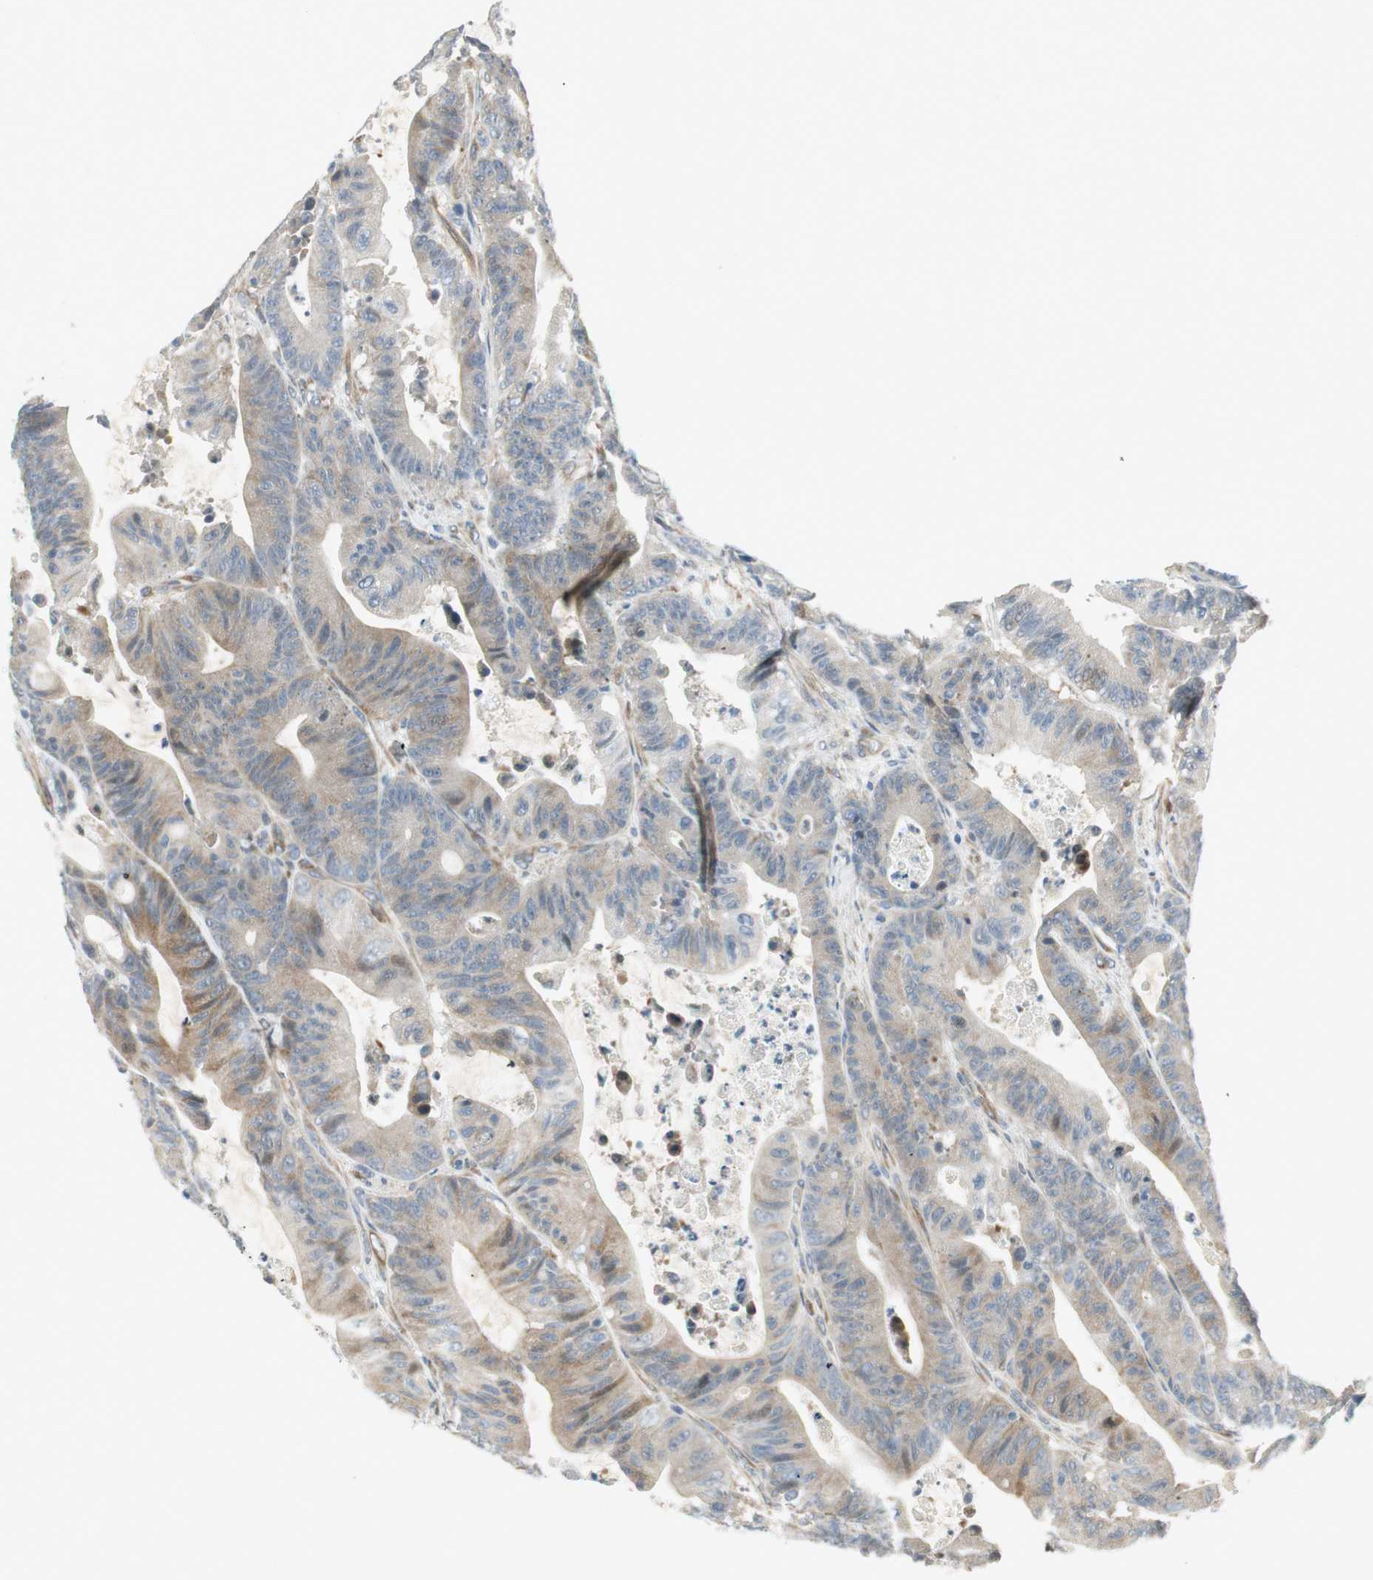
{"staining": {"intensity": "weak", "quantity": "<25%", "location": "cytoplasmic/membranous"}, "tissue": "colorectal cancer", "cell_type": "Tumor cells", "image_type": "cancer", "snomed": [{"axis": "morphology", "description": "Adenocarcinoma, NOS"}, {"axis": "topography", "description": "Colon"}], "caption": "DAB (3,3'-diaminobenzidine) immunohistochemical staining of human colorectal adenocarcinoma reveals no significant positivity in tumor cells. (Immunohistochemistry (ihc), brightfield microscopy, high magnification).", "gene": "STON1-GTF2A1L", "patient": {"sex": "female", "age": 84}}